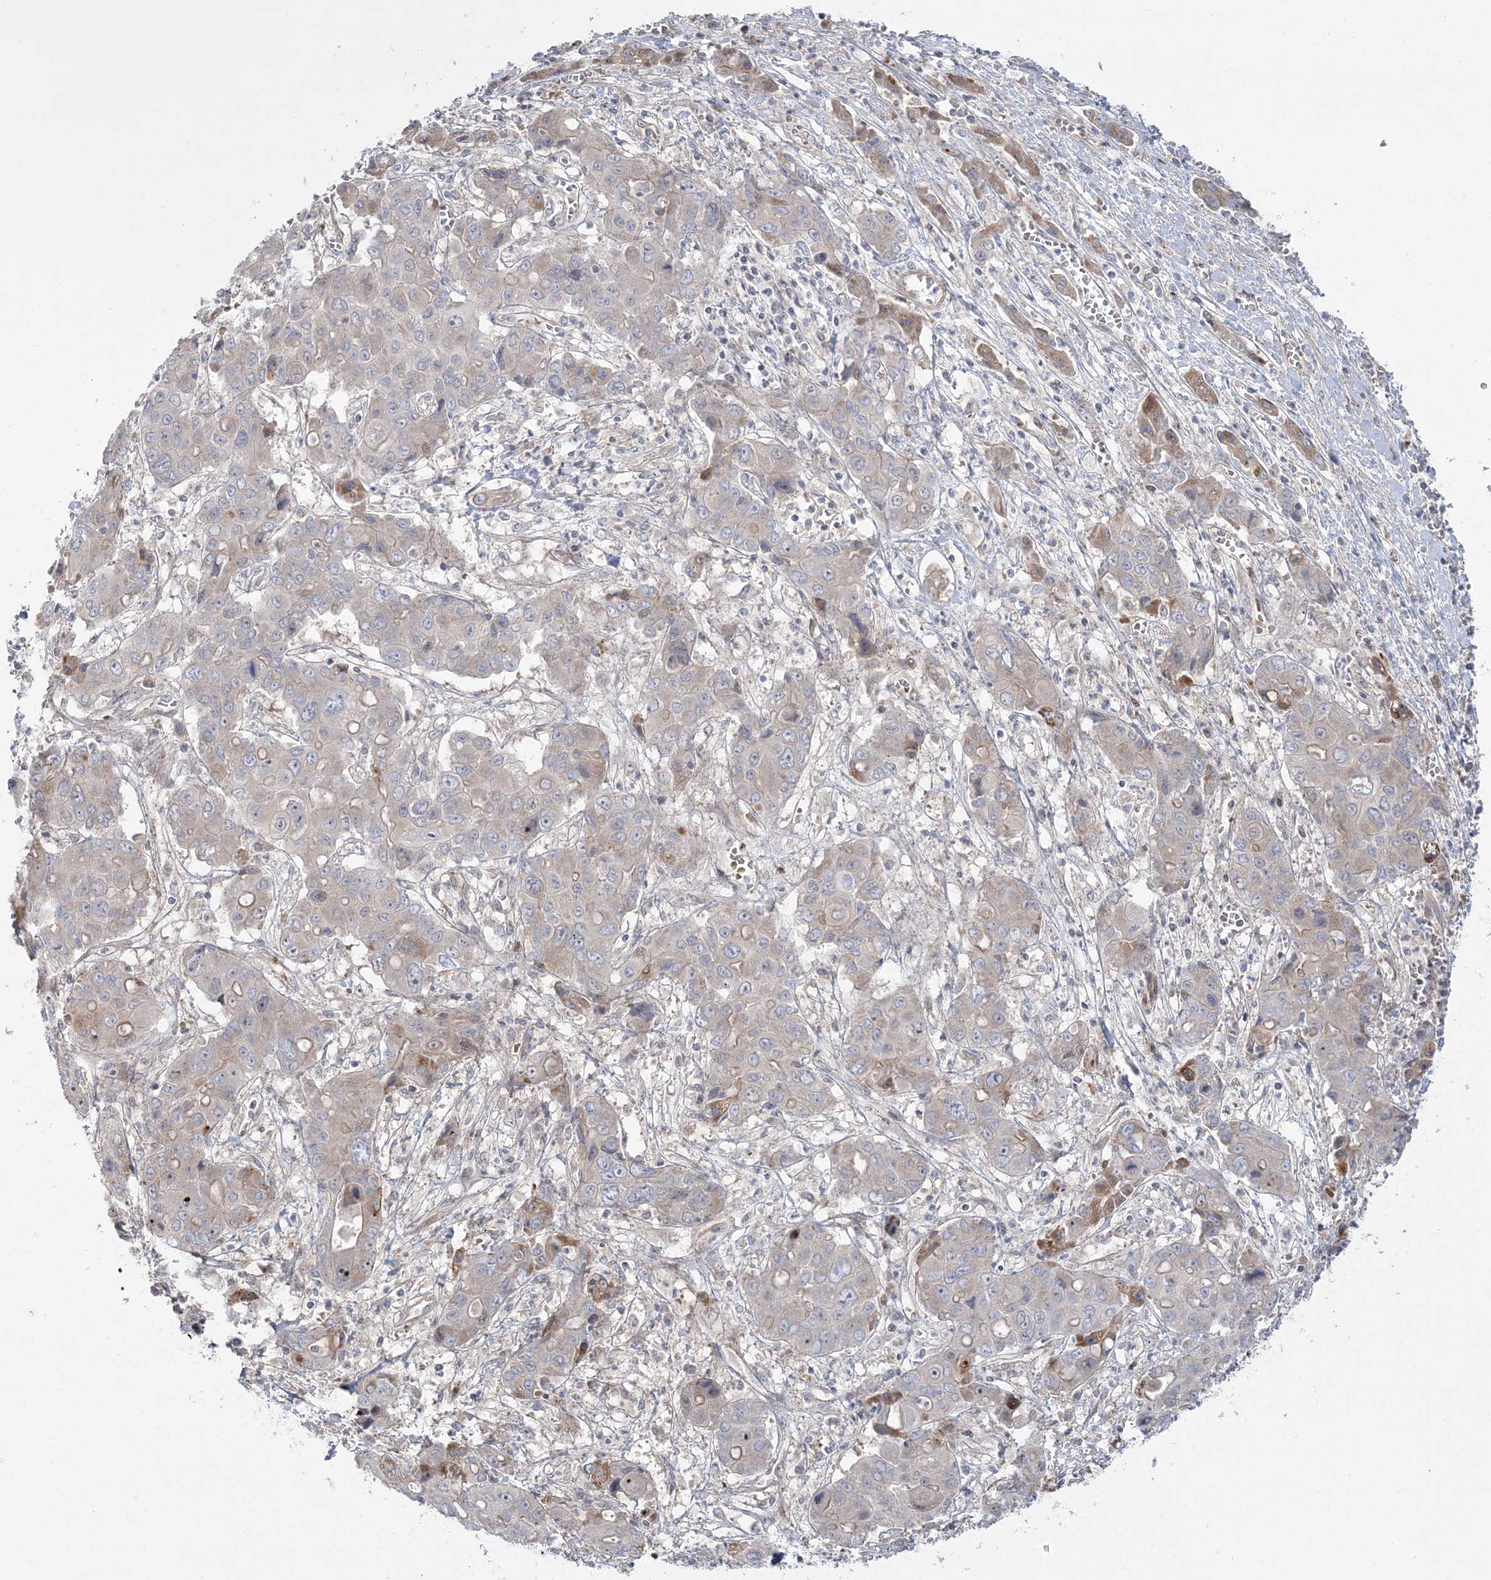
{"staining": {"intensity": "moderate", "quantity": "<25%", "location": "cytoplasmic/membranous"}, "tissue": "liver cancer", "cell_type": "Tumor cells", "image_type": "cancer", "snomed": [{"axis": "morphology", "description": "Cholangiocarcinoma"}, {"axis": "topography", "description": "Liver"}], "caption": "Moderate cytoplasmic/membranous expression is seen in about <25% of tumor cells in liver cancer. (IHC, brightfield microscopy, high magnification).", "gene": "NUDT9", "patient": {"sex": "male", "age": 67}}